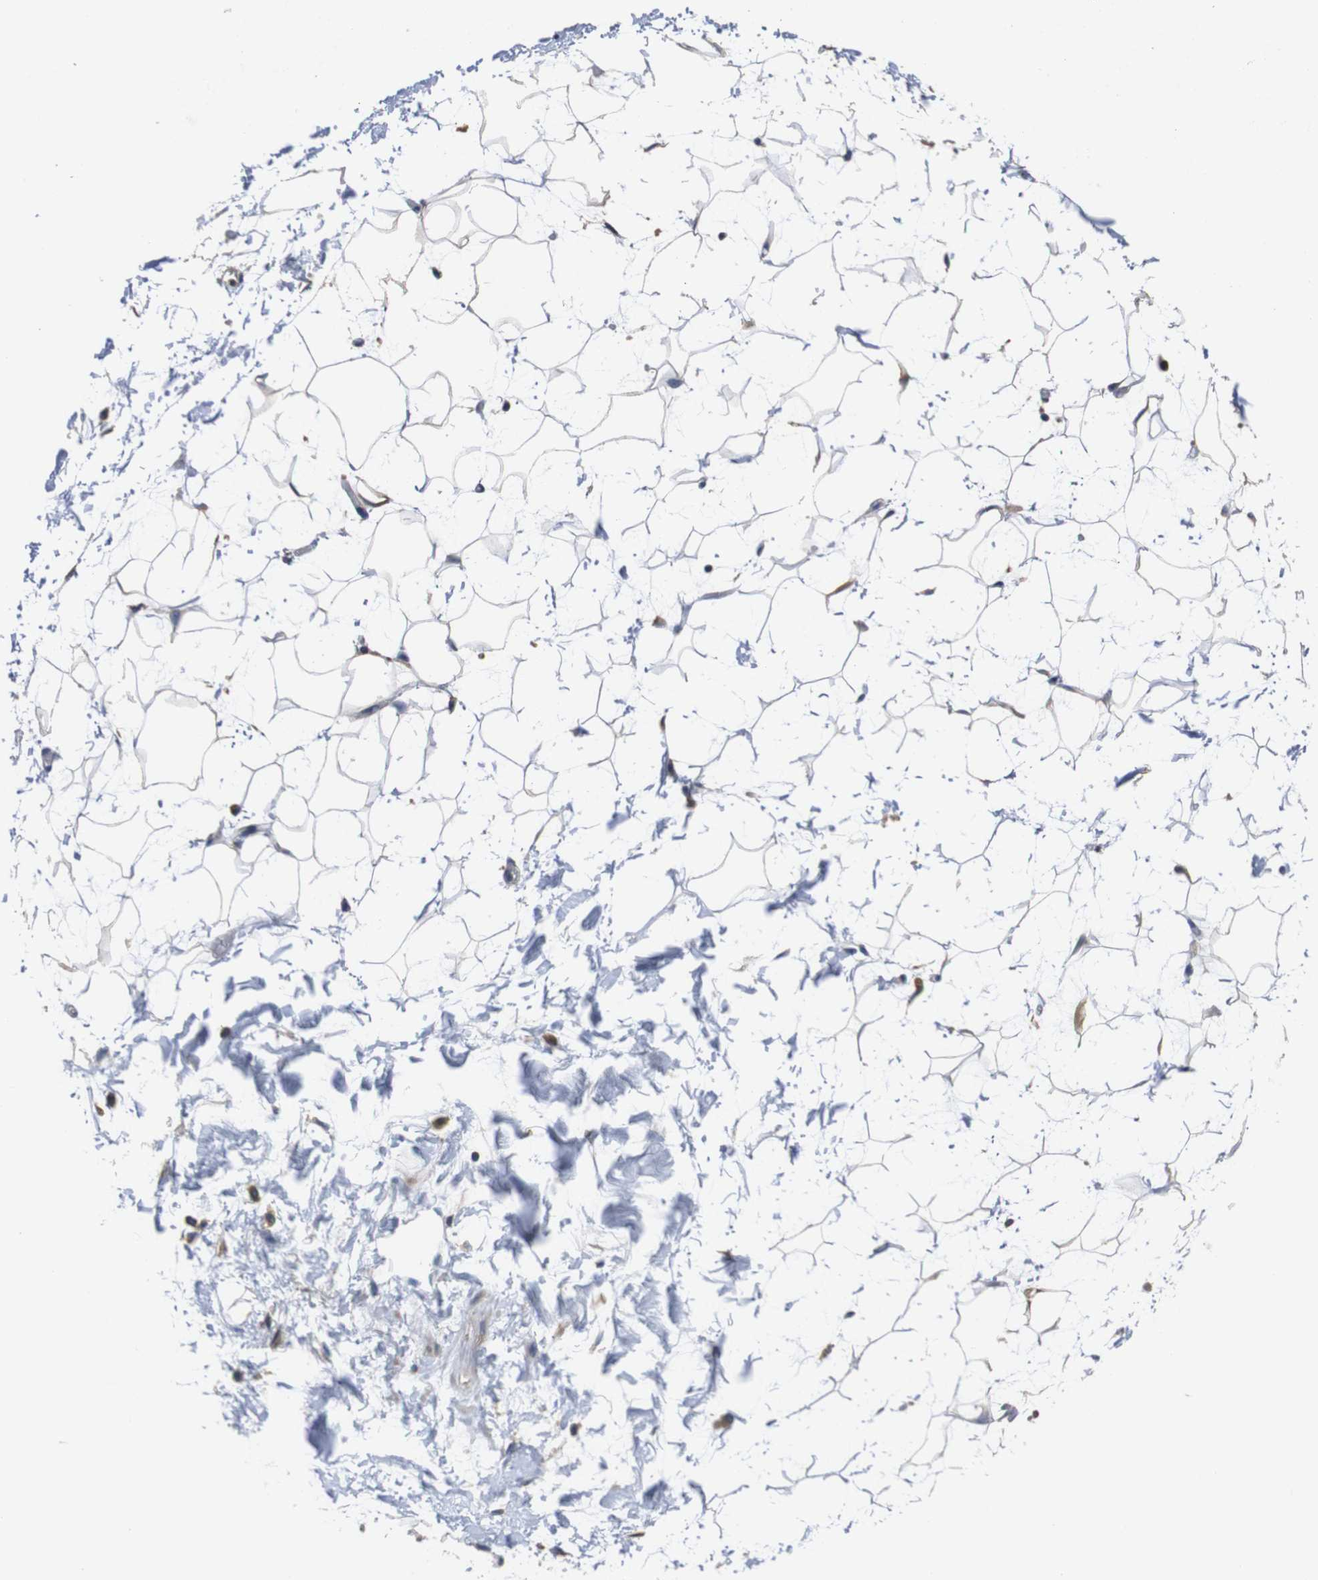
{"staining": {"intensity": "weak", "quantity": "<25%", "location": "cytoplasmic/membranous"}, "tissue": "adipose tissue", "cell_type": "Adipocytes", "image_type": "normal", "snomed": [{"axis": "morphology", "description": "Normal tissue, NOS"}, {"axis": "topography", "description": "Soft tissue"}], "caption": "Adipocytes are negative for brown protein staining in benign adipose tissue. The staining was performed using DAB (3,3'-diaminobenzidine) to visualize the protein expression in brown, while the nuclei were stained in blue with hematoxylin (Magnification: 20x).", "gene": "MARCHF7", "patient": {"sex": "male", "age": 72}}